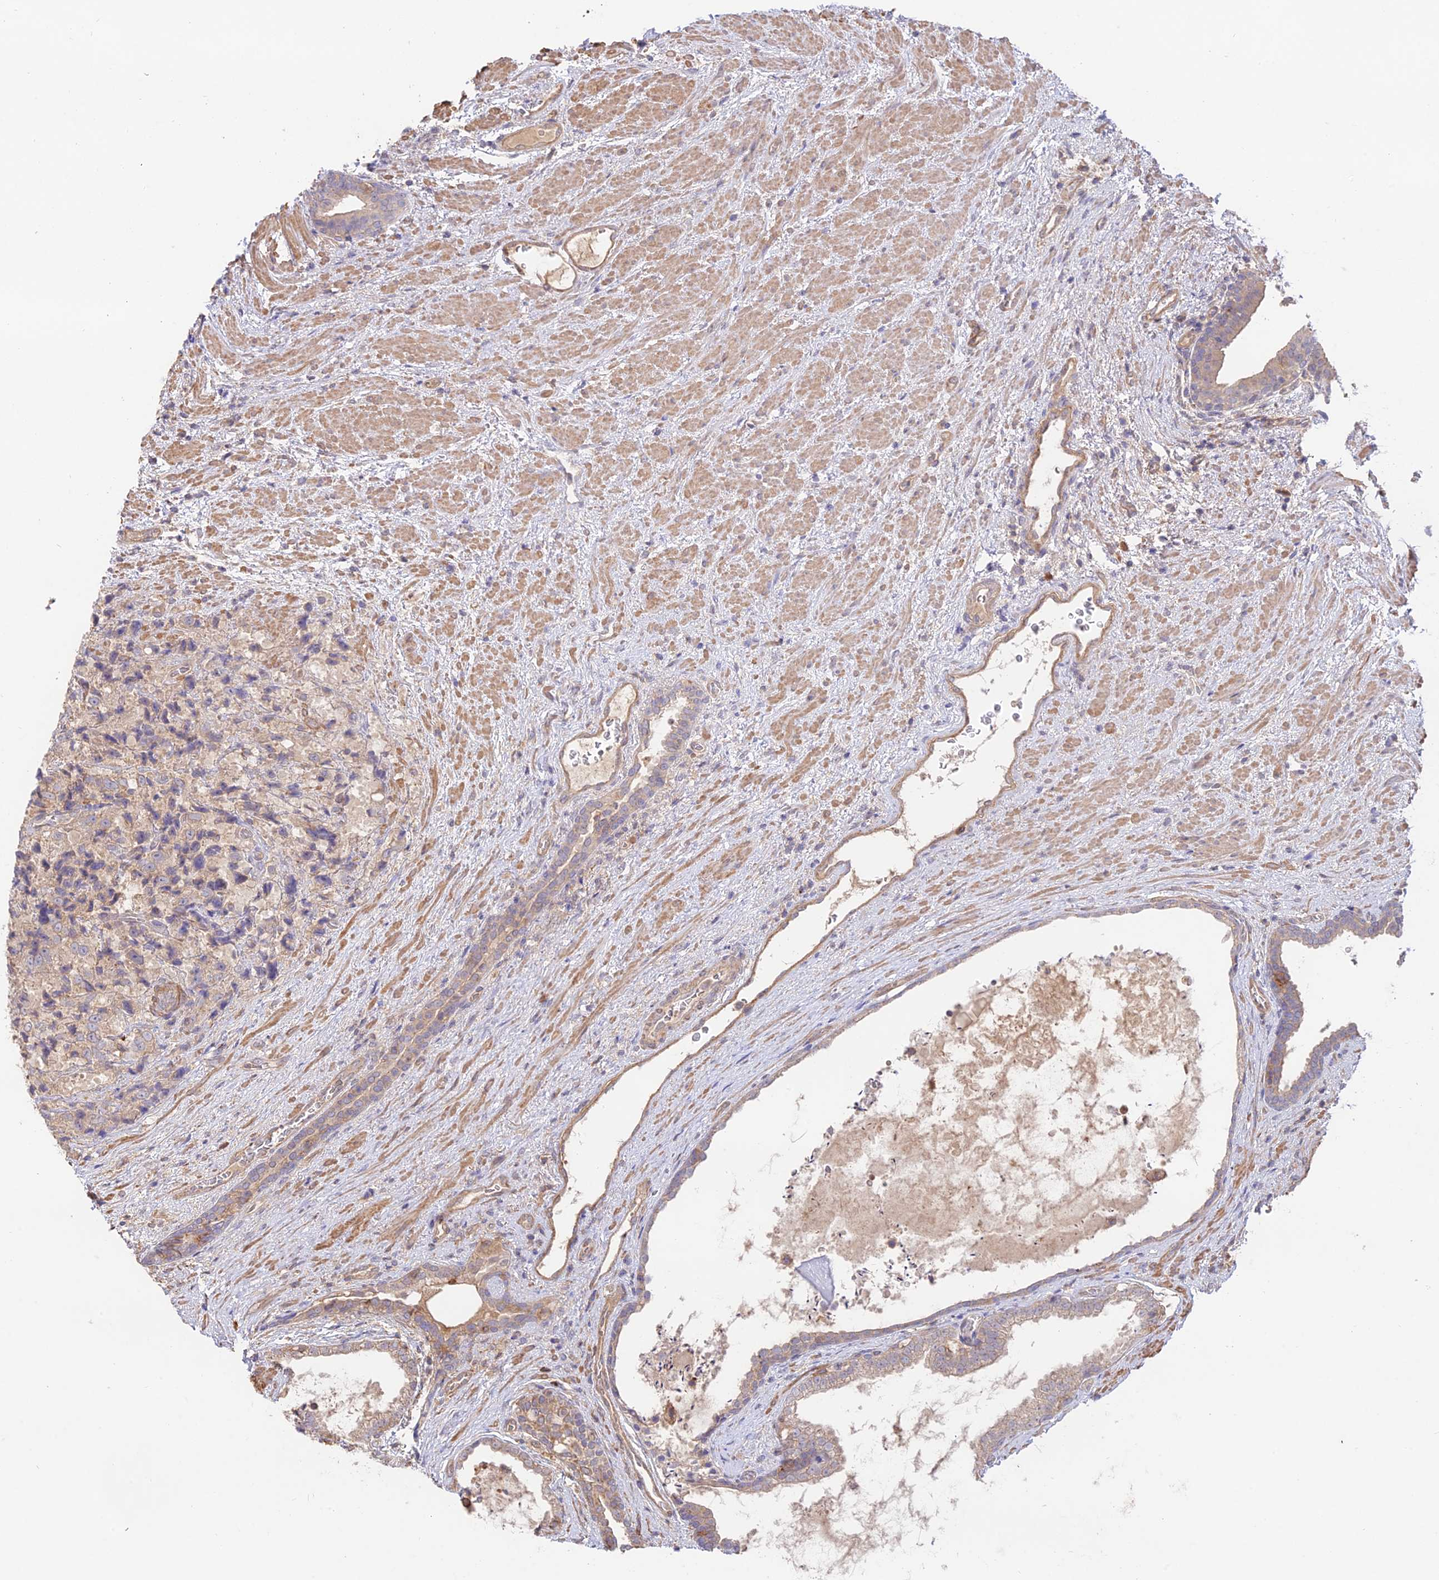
{"staining": {"intensity": "weak", "quantity": ">75%", "location": "cytoplasmic/membranous"}, "tissue": "prostate cancer", "cell_type": "Tumor cells", "image_type": "cancer", "snomed": [{"axis": "morphology", "description": "Adenocarcinoma, High grade"}, {"axis": "topography", "description": "Prostate"}], "caption": "Prostate adenocarcinoma (high-grade) stained with a brown dye exhibits weak cytoplasmic/membranous positive expression in approximately >75% of tumor cells.", "gene": "CLCF1", "patient": {"sex": "male", "age": 70}}